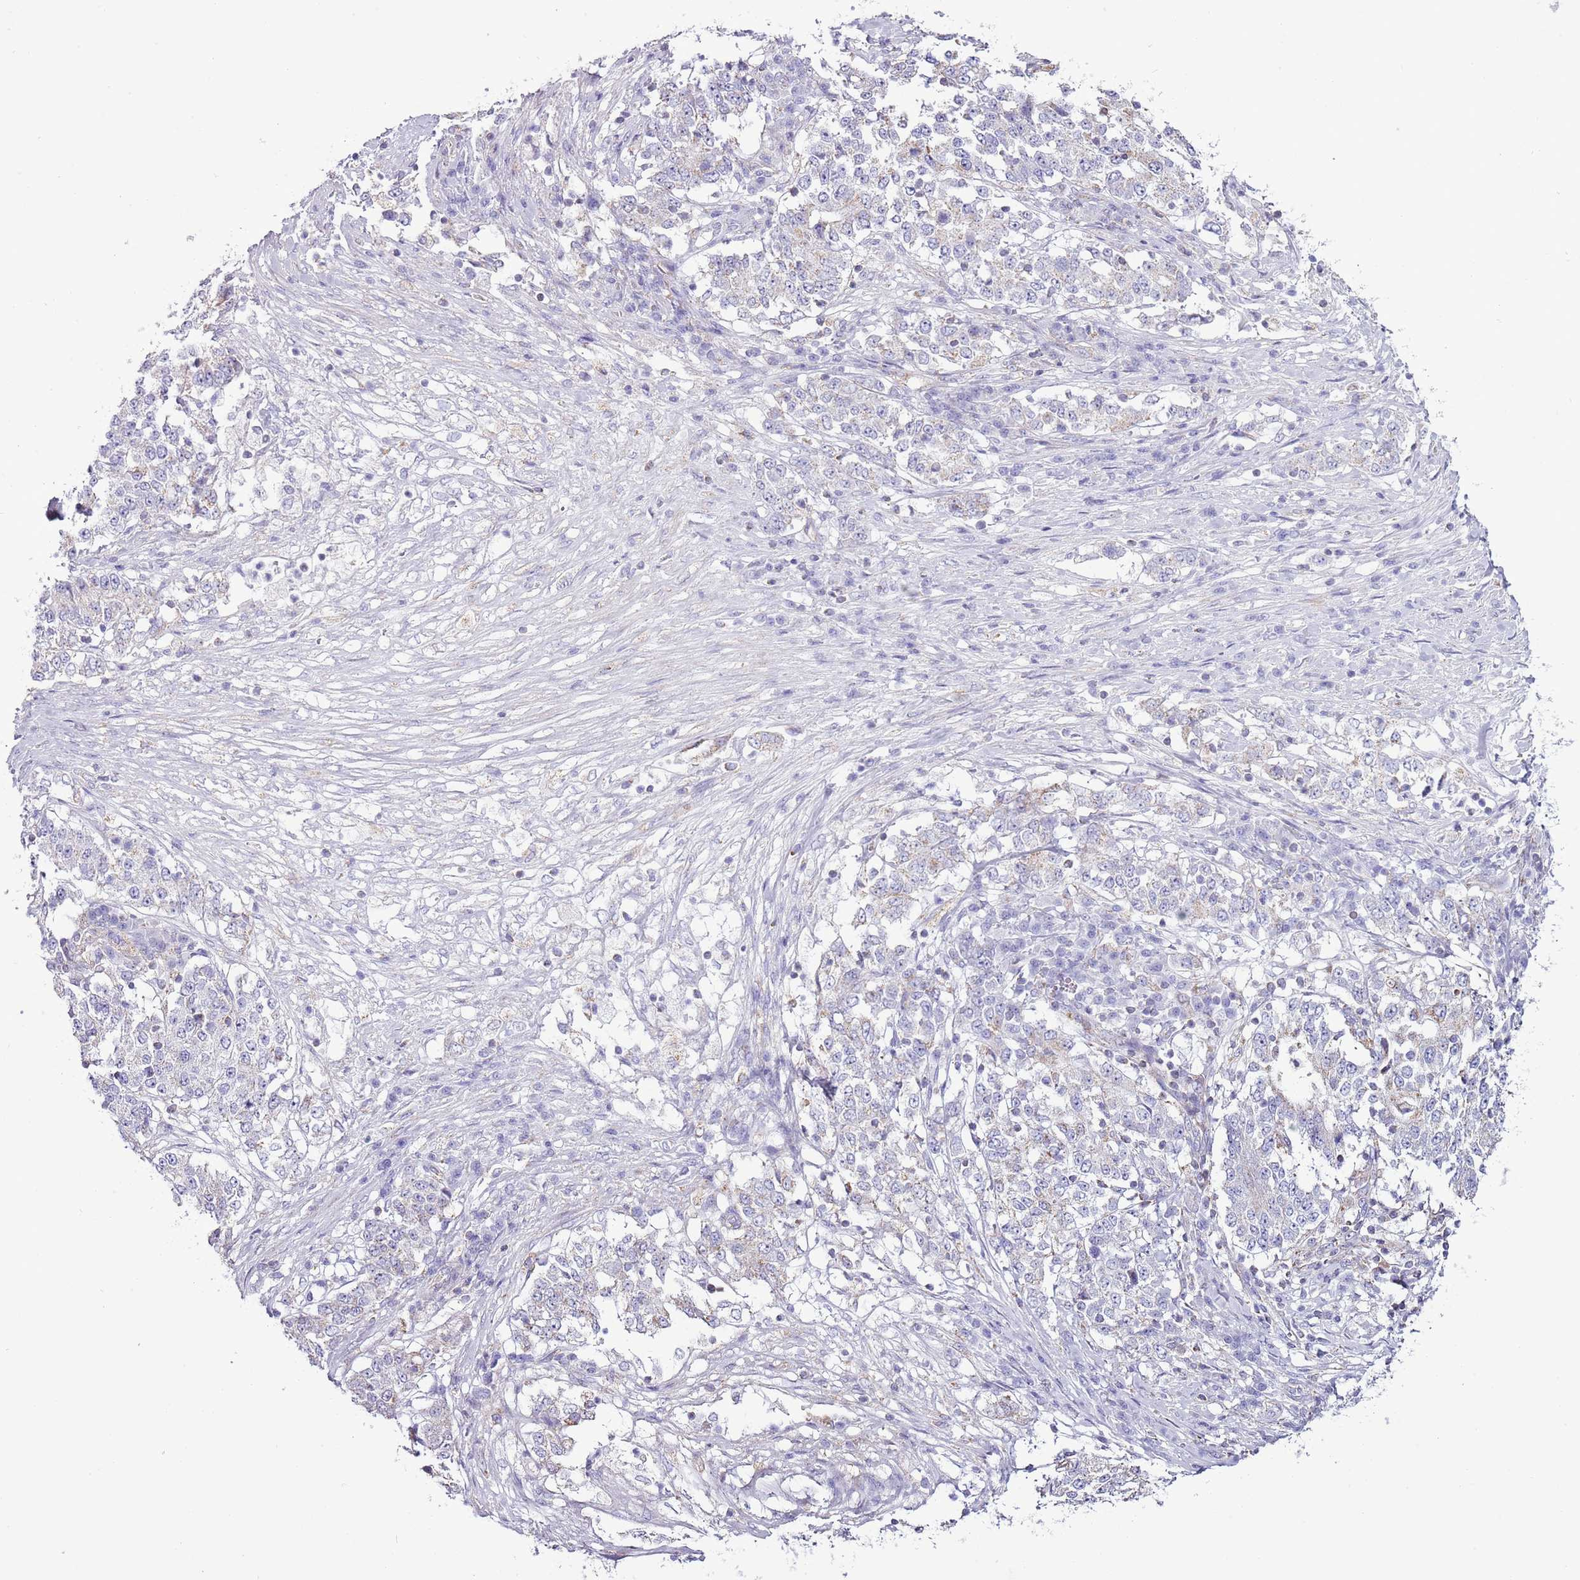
{"staining": {"intensity": "weak", "quantity": "<25%", "location": "cytoplasmic/membranous"}, "tissue": "stomach cancer", "cell_type": "Tumor cells", "image_type": "cancer", "snomed": [{"axis": "morphology", "description": "Adenocarcinoma, NOS"}, {"axis": "topography", "description": "Stomach"}], "caption": "DAB (3,3'-diaminobenzidine) immunohistochemical staining of human adenocarcinoma (stomach) displays no significant expression in tumor cells. (DAB immunohistochemistry visualized using brightfield microscopy, high magnification).", "gene": "SLC23A1", "patient": {"sex": "male", "age": 59}}